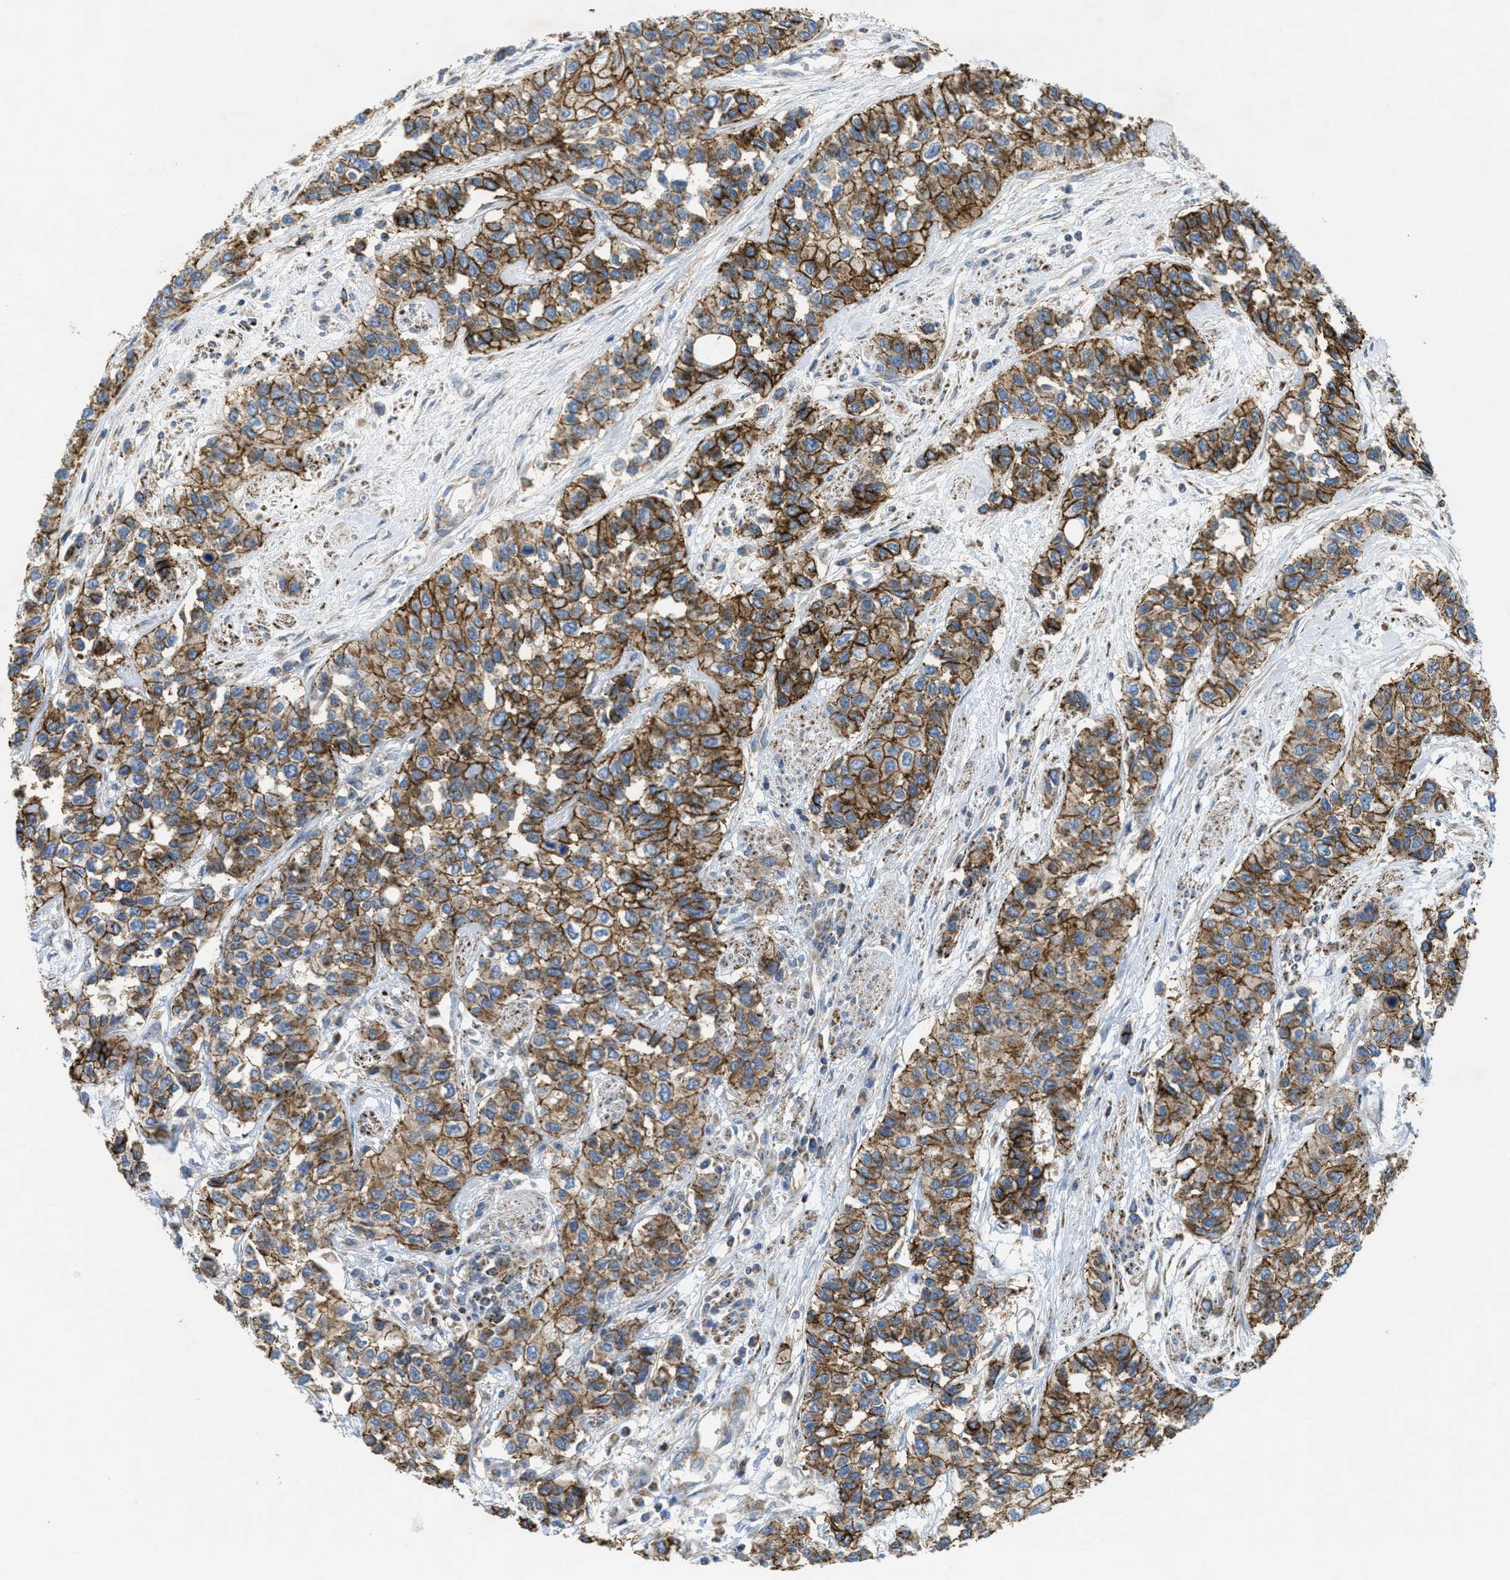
{"staining": {"intensity": "strong", "quantity": ">75%", "location": "cytoplasmic/membranous"}, "tissue": "urothelial cancer", "cell_type": "Tumor cells", "image_type": "cancer", "snomed": [{"axis": "morphology", "description": "Urothelial carcinoma, High grade"}, {"axis": "topography", "description": "Urinary bladder"}], "caption": "Approximately >75% of tumor cells in urothelial carcinoma (high-grade) show strong cytoplasmic/membranous protein positivity as visualized by brown immunohistochemical staining.", "gene": "BTN3A1", "patient": {"sex": "female", "age": 56}}